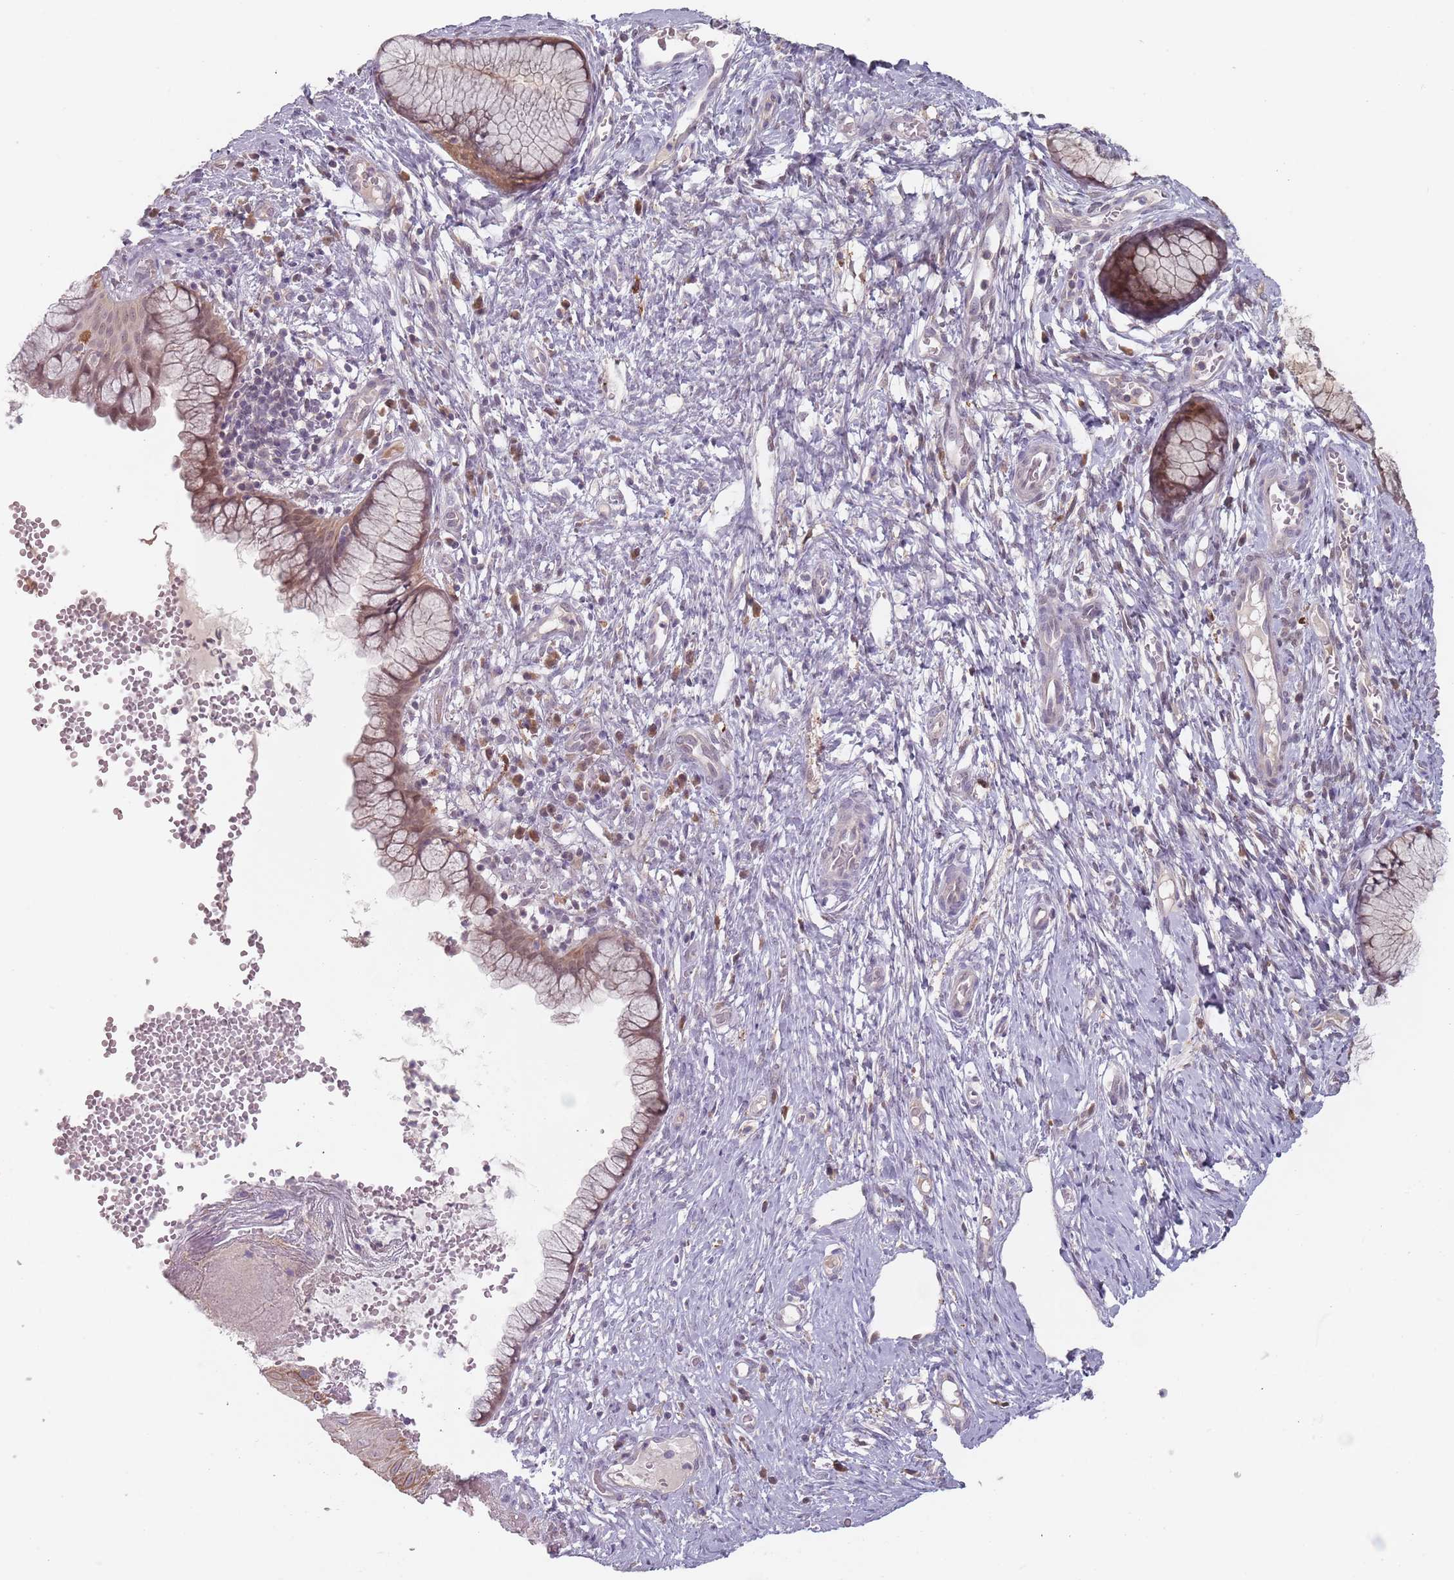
{"staining": {"intensity": "weak", "quantity": "25%-75%", "location": "nuclear"}, "tissue": "cervix", "cell_type": "Glandular cells", "image_type": "normal", "snomed": [{"axis": "morphology", "description": "Normal tissue, NOS"}, {"axis": "topography", "description": "Cervix"}], "caption": "Glandular cells show weak nuclear positivity in approximately 25%-75% of cells in benign cervix. The staining is performed using DAB (3,3'-diaminobenzidine) brown chromogen to label protein expression. The nuclei are counter-stained blue using hematoxylin.", "gene": "NAXE", "patient": {"sex": "female", "age": 42}}